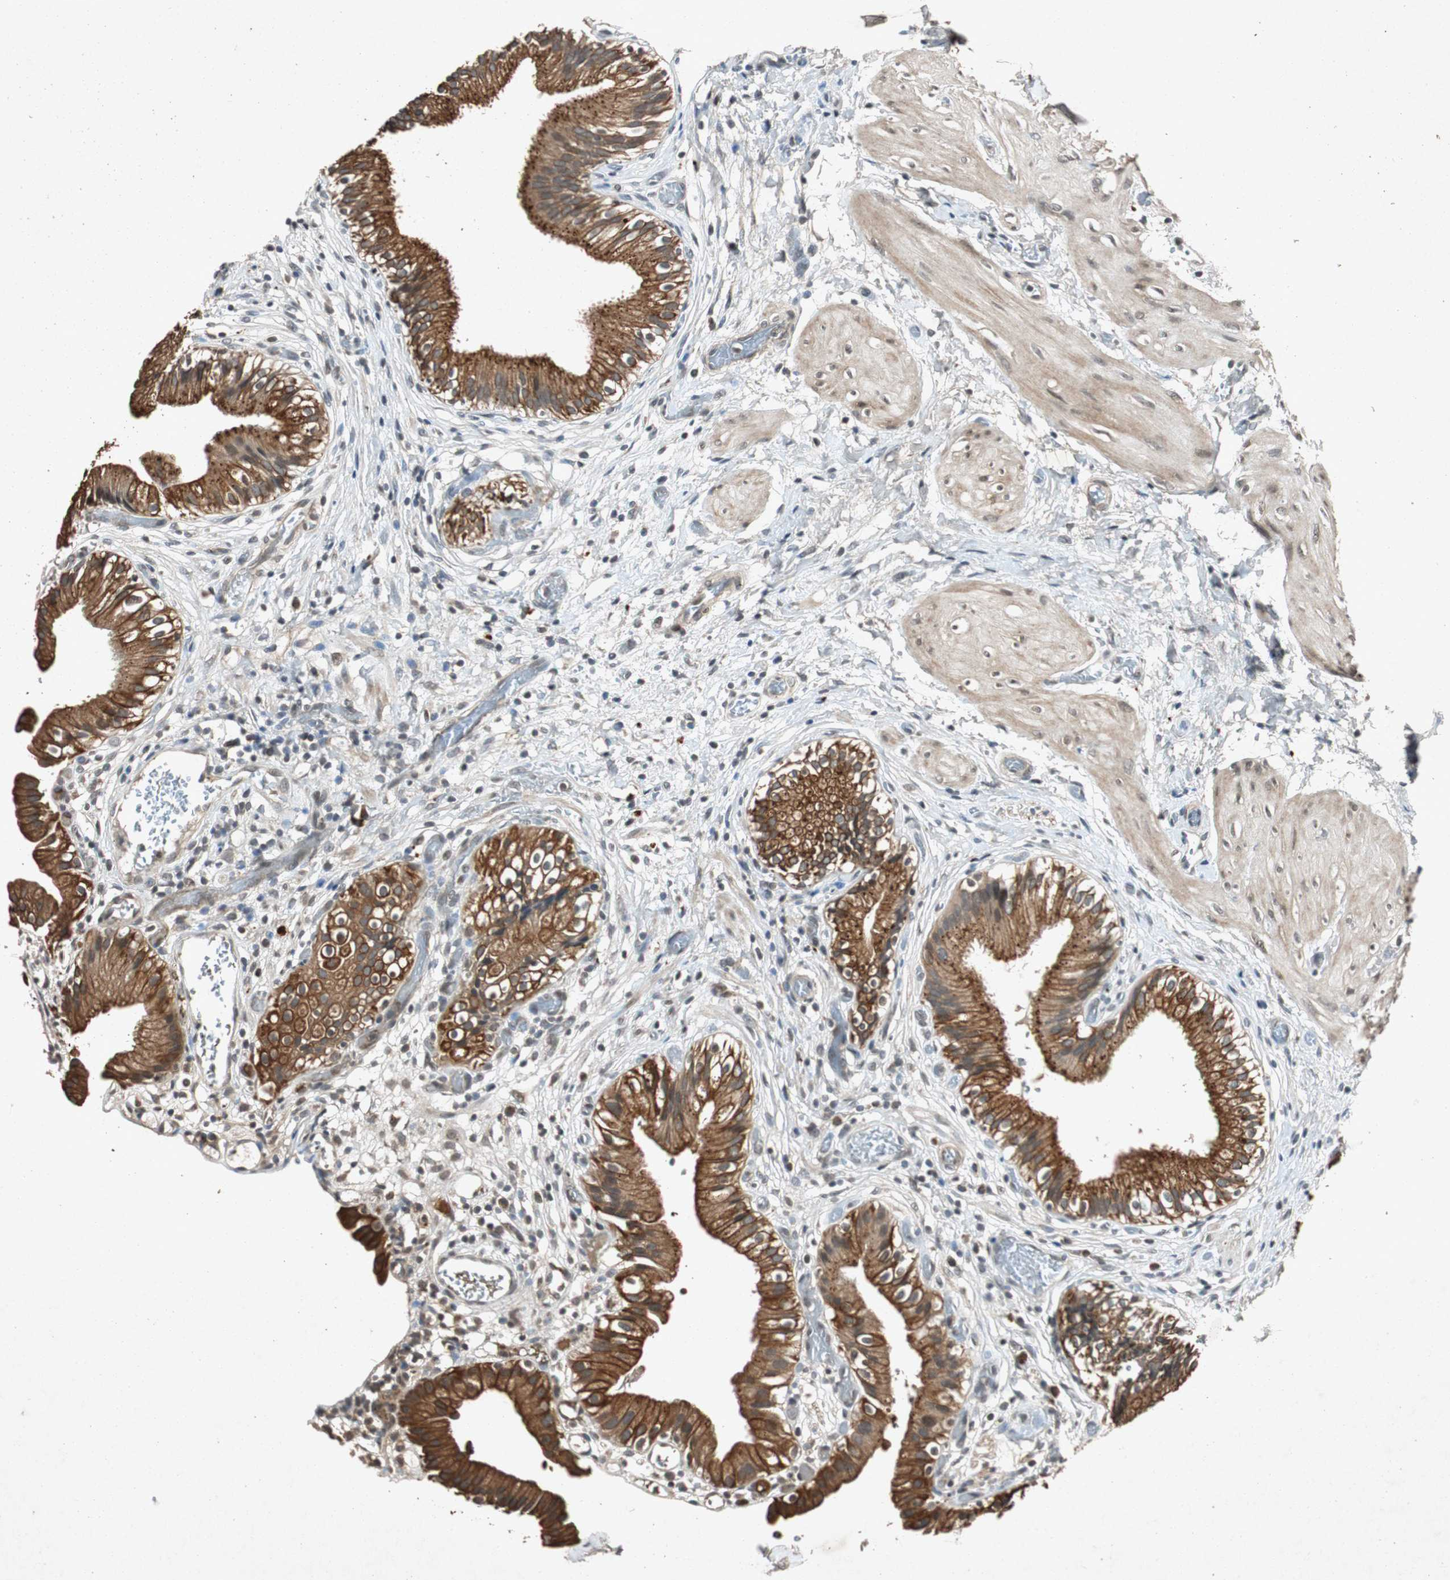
{"staining": {"intensity": "strong", "quantity": ">75%", "location": "cytoplasmic/membranous"}, "tissue": "gallbladder", "cell_type": "Glandular cells", "image_type": "normal", "snomed": [{"axis": "morphology", "description": "Normal tissue, NOS"}, {"axis": "topography", "description": "Gallbladder"}], "caption": "Protein analysis of normal gallbladder shows strong cytoplasmic/membranous positivity in approximately >75% of glandular cells.", "gene": "SLIT2", "patient": {"sex": "male", "age": 65}}